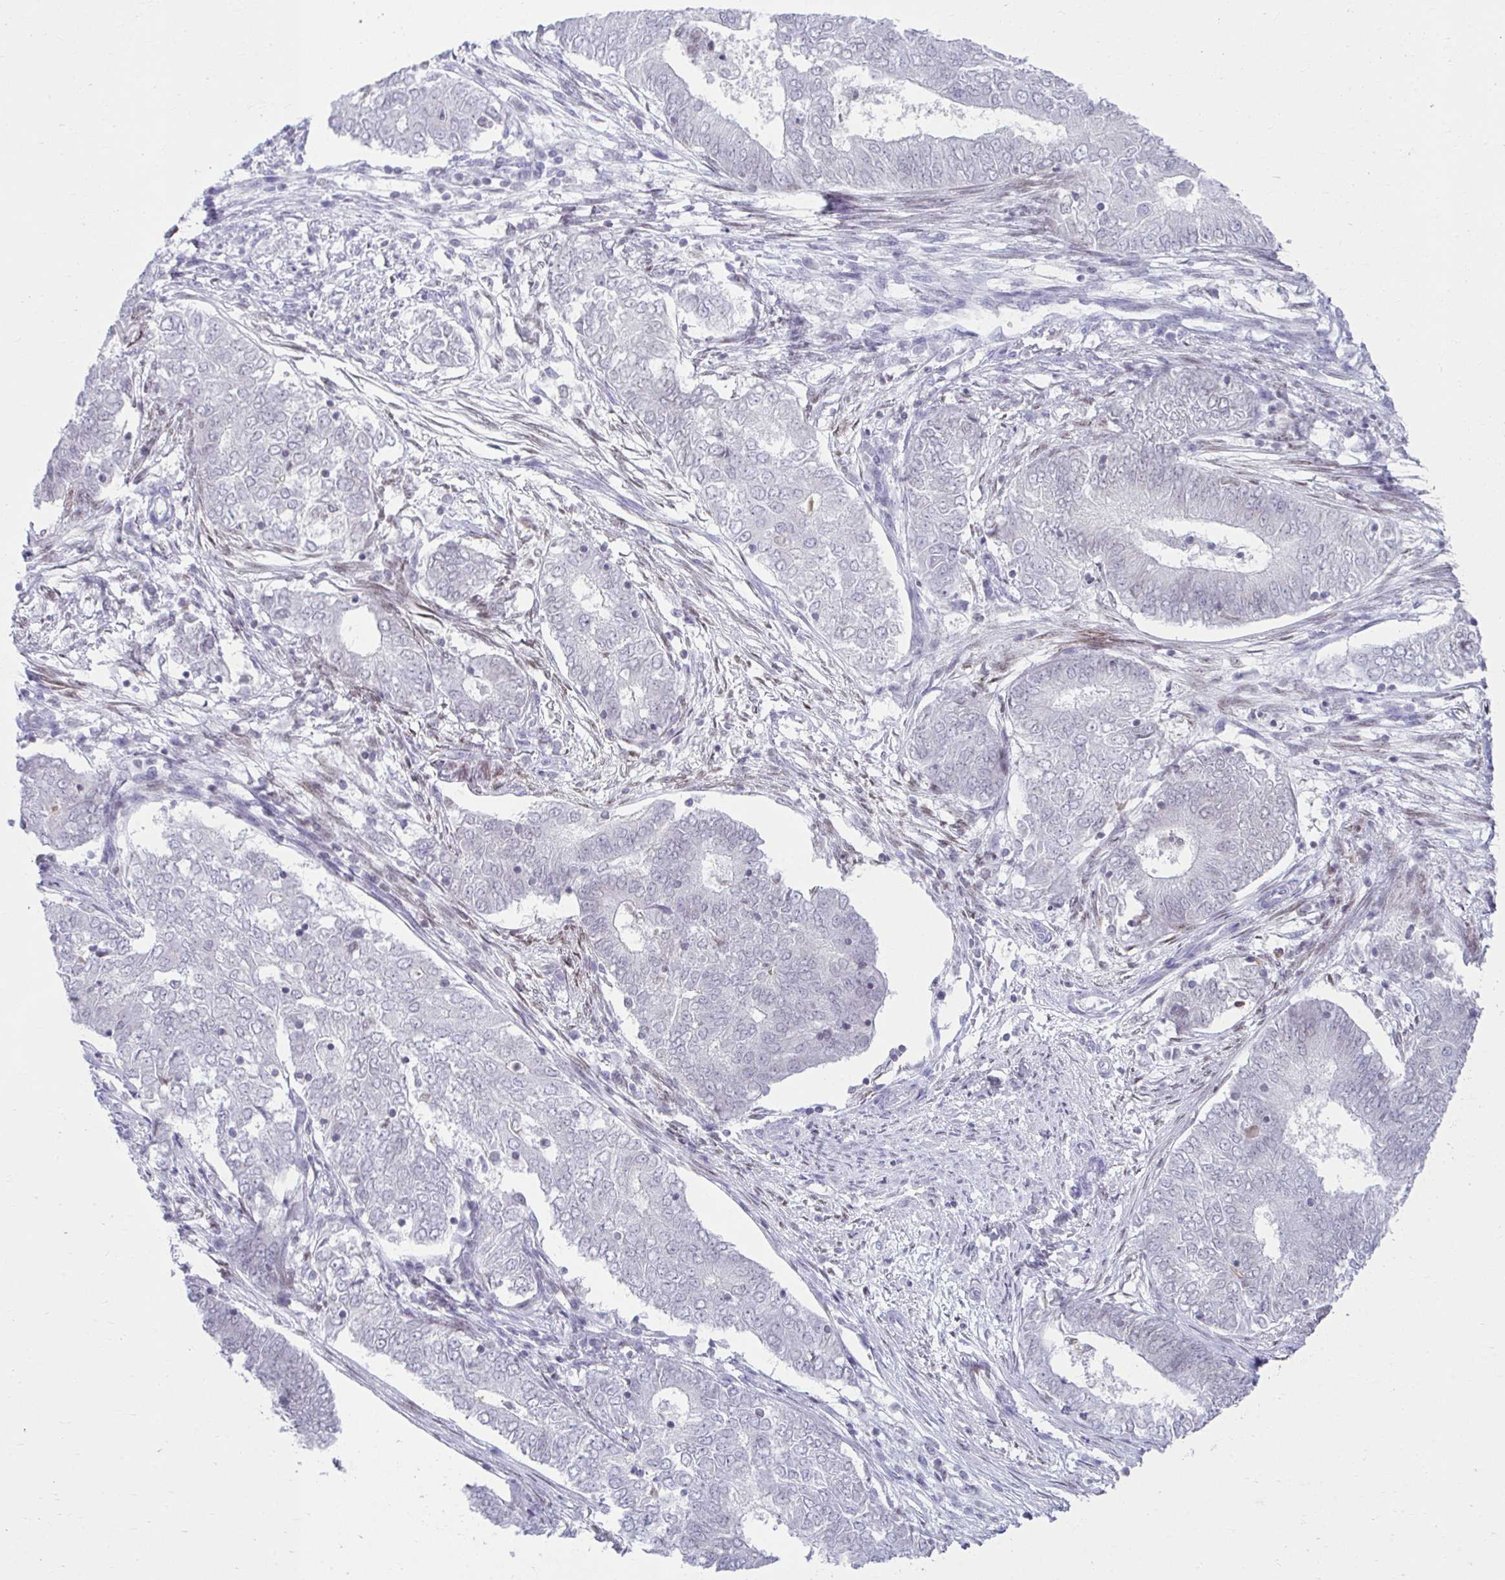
{"staining": {"intensity": "negative", "quantity": "none", "location": "none"}, "tissue": "endometrial cancer", "cell_type": "Tumor cells", "image_type": "cancer", "snomed": [{"axis": "morphology", "description": "Adenocarcinoma, NOS"}, {"axis": "topography", "description": "Endometrium"}], "caption": "This is a micrograph of immunohistochemistry (IHC) staining of endometrial cancer (adenocarcinoma), which shows no positivity in tumor cells. (DAB (3,3'-diaminobenzidine) immunohistochemistry with hematoxylin counter stain).", "gene": "OR7A5", "patient": {"sex": "female", "age": 62}}